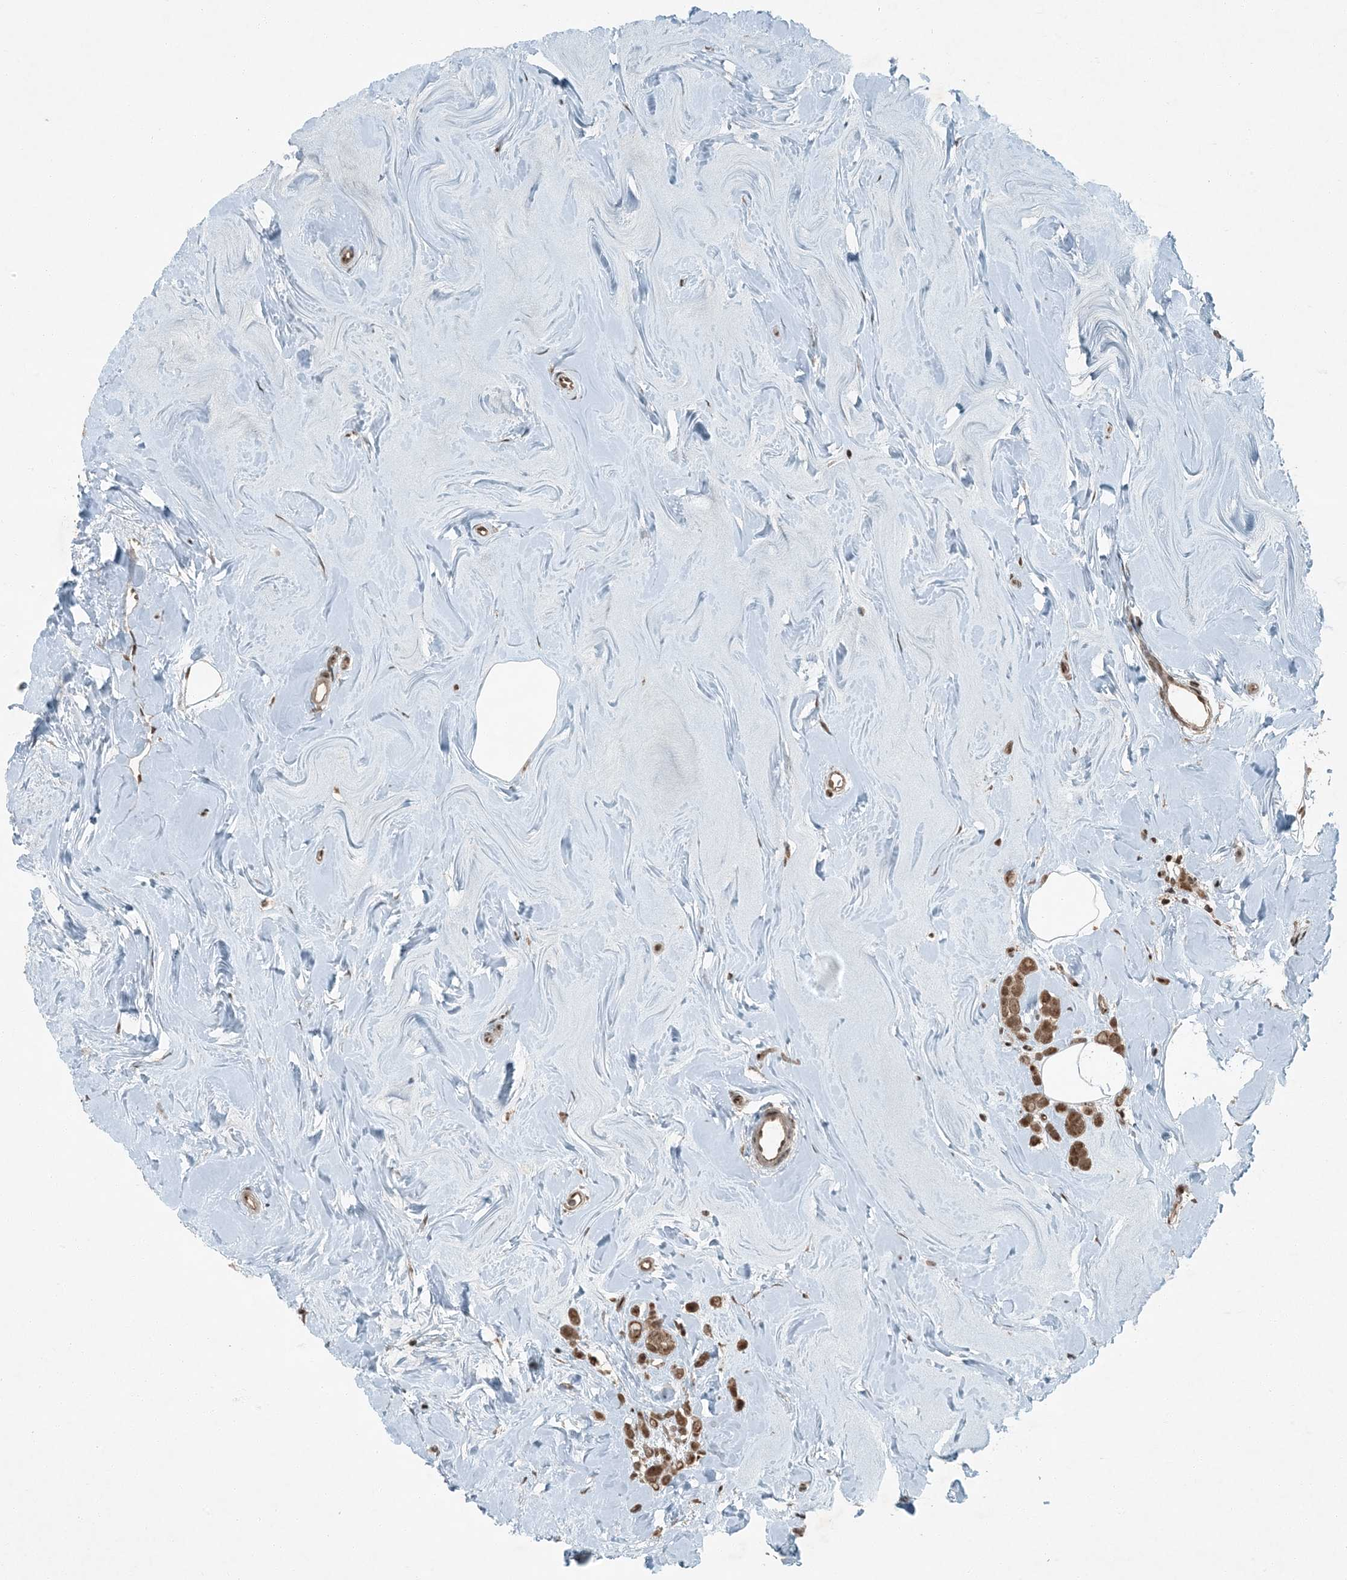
{"staining": {"intensity": "moderate", "quantity": ">75%", "location": "cytoplasmic/membranous,nuclear"}, "tissue": "breast cancer", "cell_type": "Tumor cells", "image_type": "cancer", "snomed": [{"axis": "morphology", "description": "Lobular carcinoma"}, {"axis": "topography", "description": "Breast"}], "caption": "Tumor cells exhibit medium levels of moderate cytoplasmic/membranous and nuclear expression in about >75% of cells in breast lobular carcinoma.", "gene": "TRAPPC12", "patient": {"sex": "female", "age": 47}}